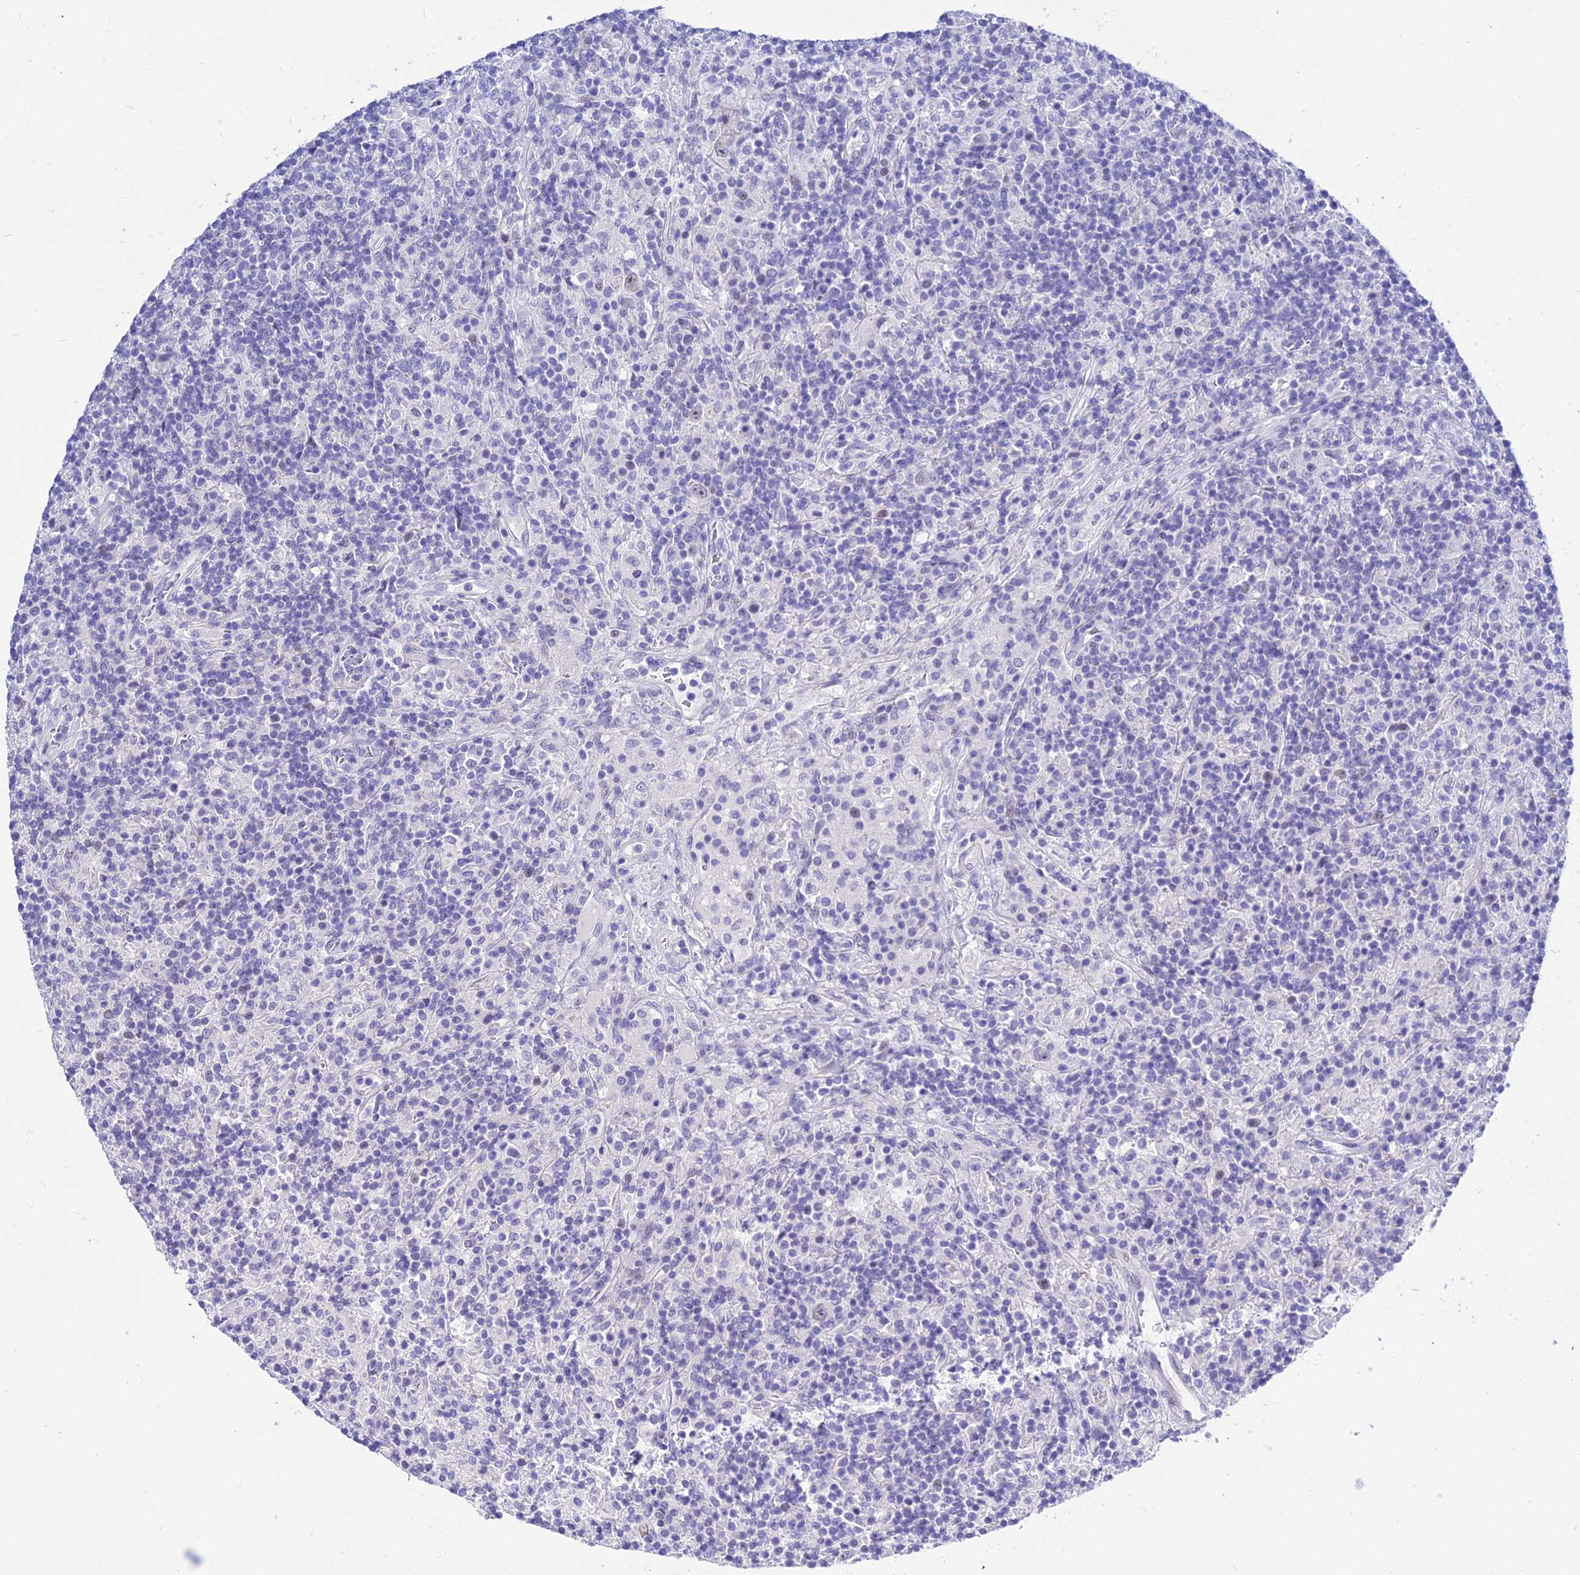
{"staining": {"intensity": "negative", "quantity": "none", "location": "none"}, "tissue": "lymphoma", "cell_type": "Tumor cells", "image_type": "cancer", "snomed": [{"axis": "morphology", "description": "Hodgkin's disease, NOS"}, {"axis": "topography", "description": "Lymph node"}], "caption": "The immunohistochemistry (IHC) image has no significant expression in tumor cells of lymphoma tissue.", "gene": "DEFB107A", "patient": {"sex": "male", "age": 70}}